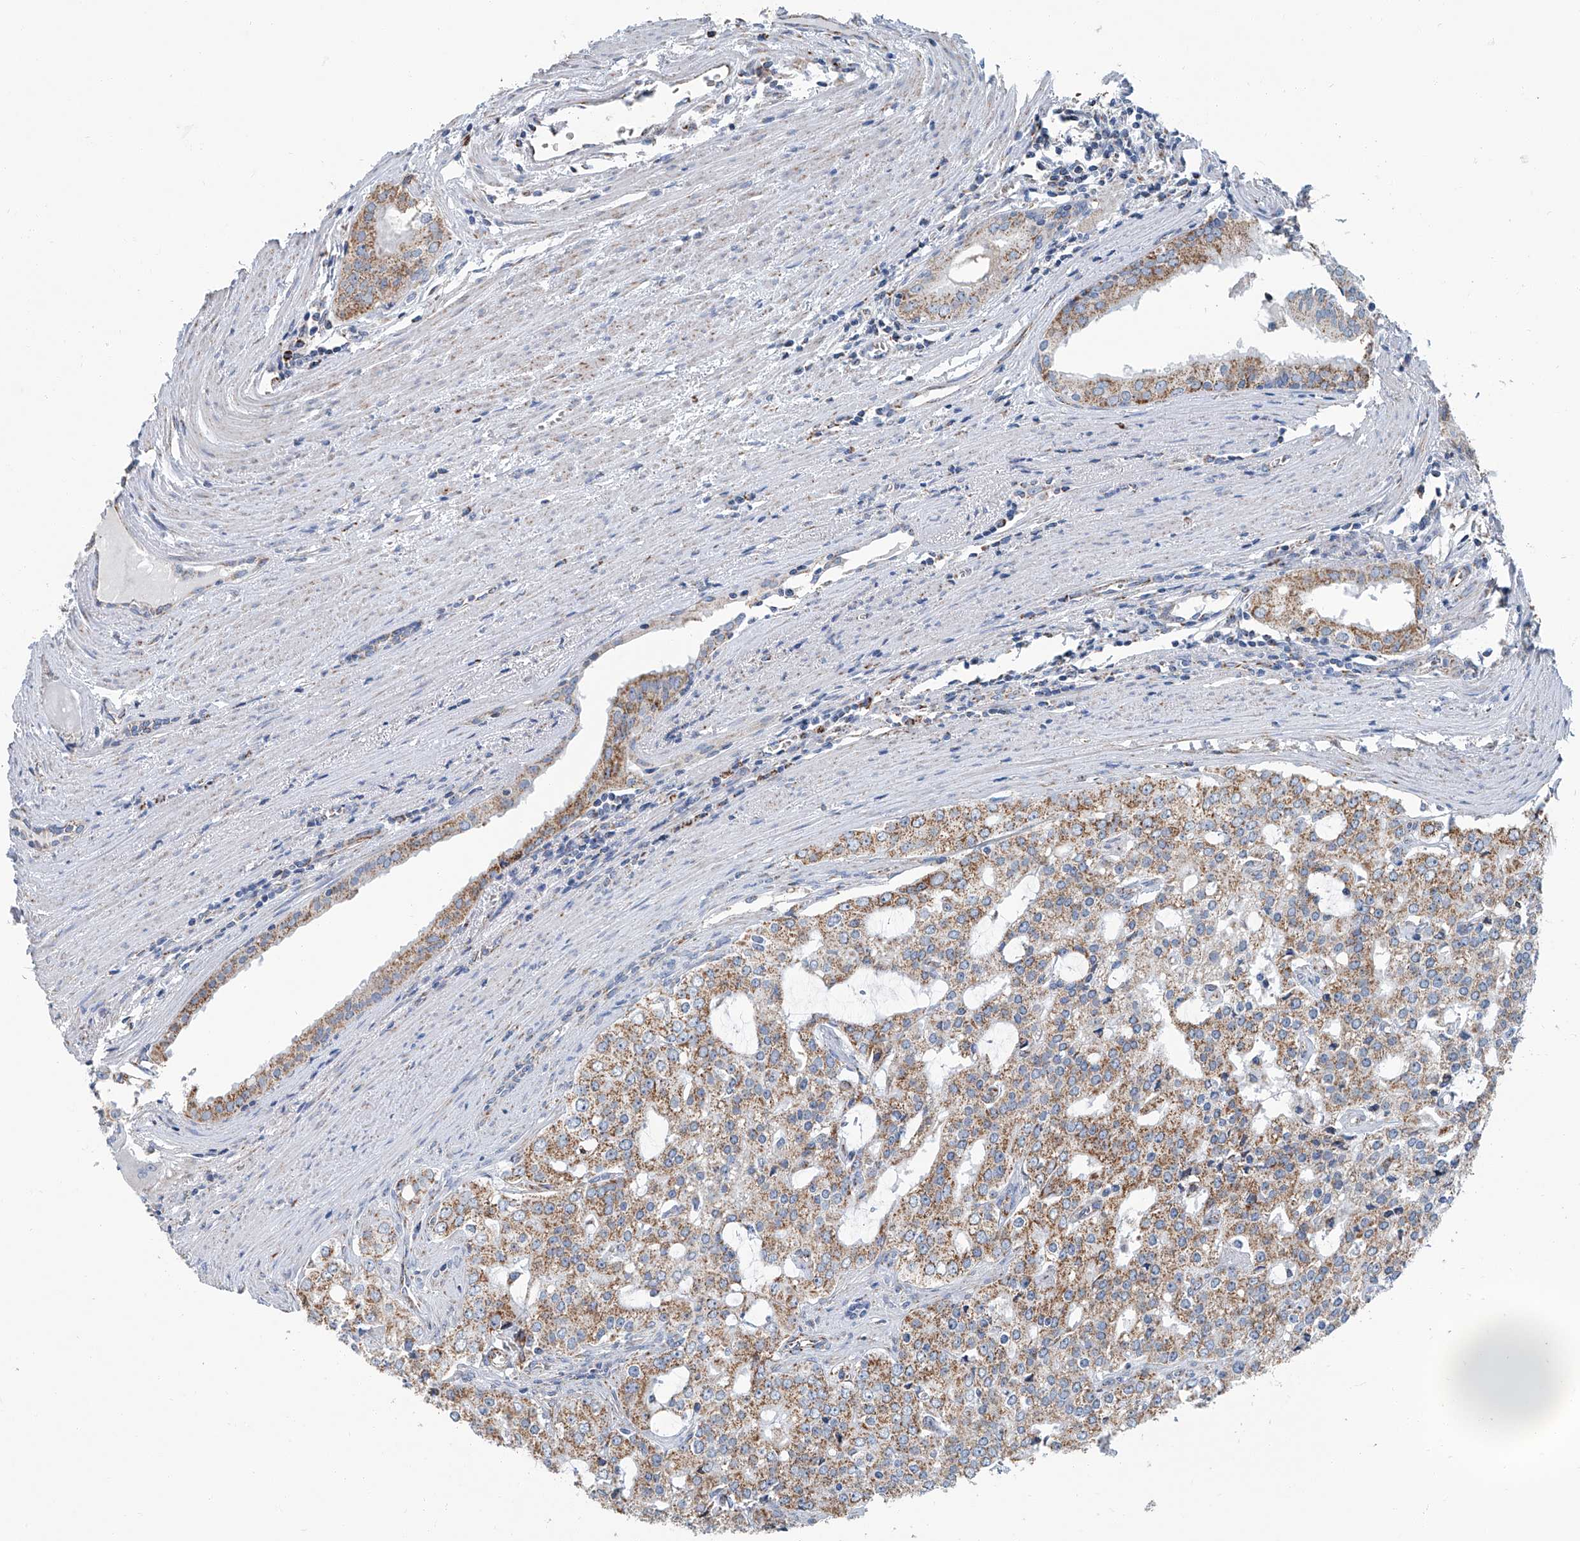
{"staining": {"intensity": "moderate", "quantity": ">75%", "location": "cytoplasmic/membranous"}, "tissue": "prostate cancer", "cell_type": "Tumor cells", "image_type": "cancer", "snomed": [{"axis": "morphology", "description": "Adenocarcinoma, High grade"}, {"axis": "topography", "description": "Prostate"}], "caption": "Prostate adenocarcinoma (high-grade) stained for a protein (brown) displays moderate cytoplasmic/membranous positive staining in approximately >75% of tumor cells.", "gene": "MT-ND1", "patient": {"sex": "male", "age": 68}}